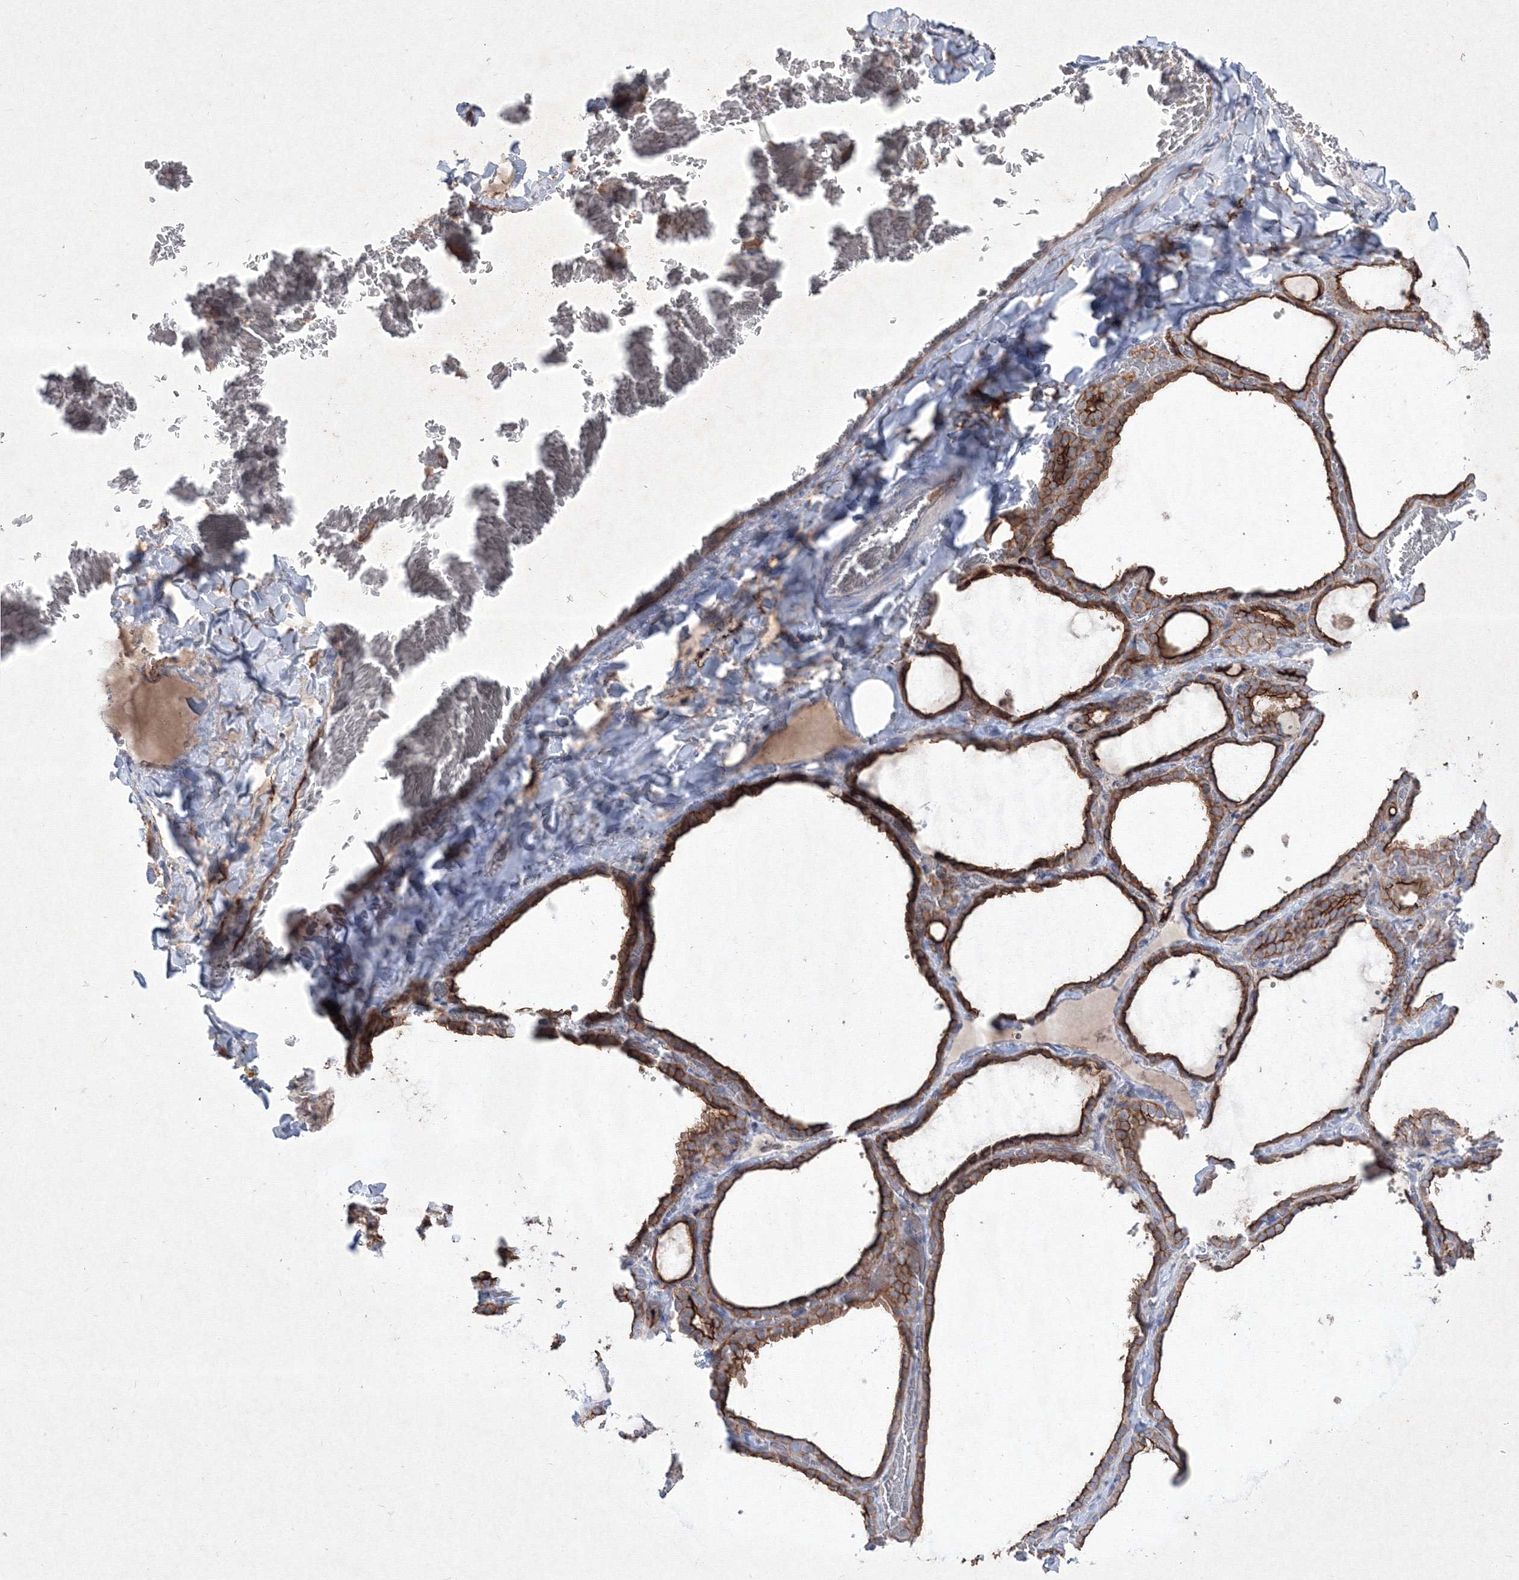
{"staining": {"intensity": "strong", "quantity": ">75%", "location": "cytoplasmic/membranous"}, "tissue": "thyroid gland", "cell_type": "Glandular cells", "image_type": "normal", "snomed": [{"axis": "morphology", "description": "Normal tissue, NOS"}, {"axis": "topography", "description": "Thyroid gland"}], "caption": "This photomicrograph displays normal thyroid gland stained with IHC to label a protein in brown. The cytoplasmic/membranous of glandular cells show strong positivity for the protein. Nuclei are counter-stained blue.", "gene": "TMEM139", "patient": {"sex": "female", "age": 22}}